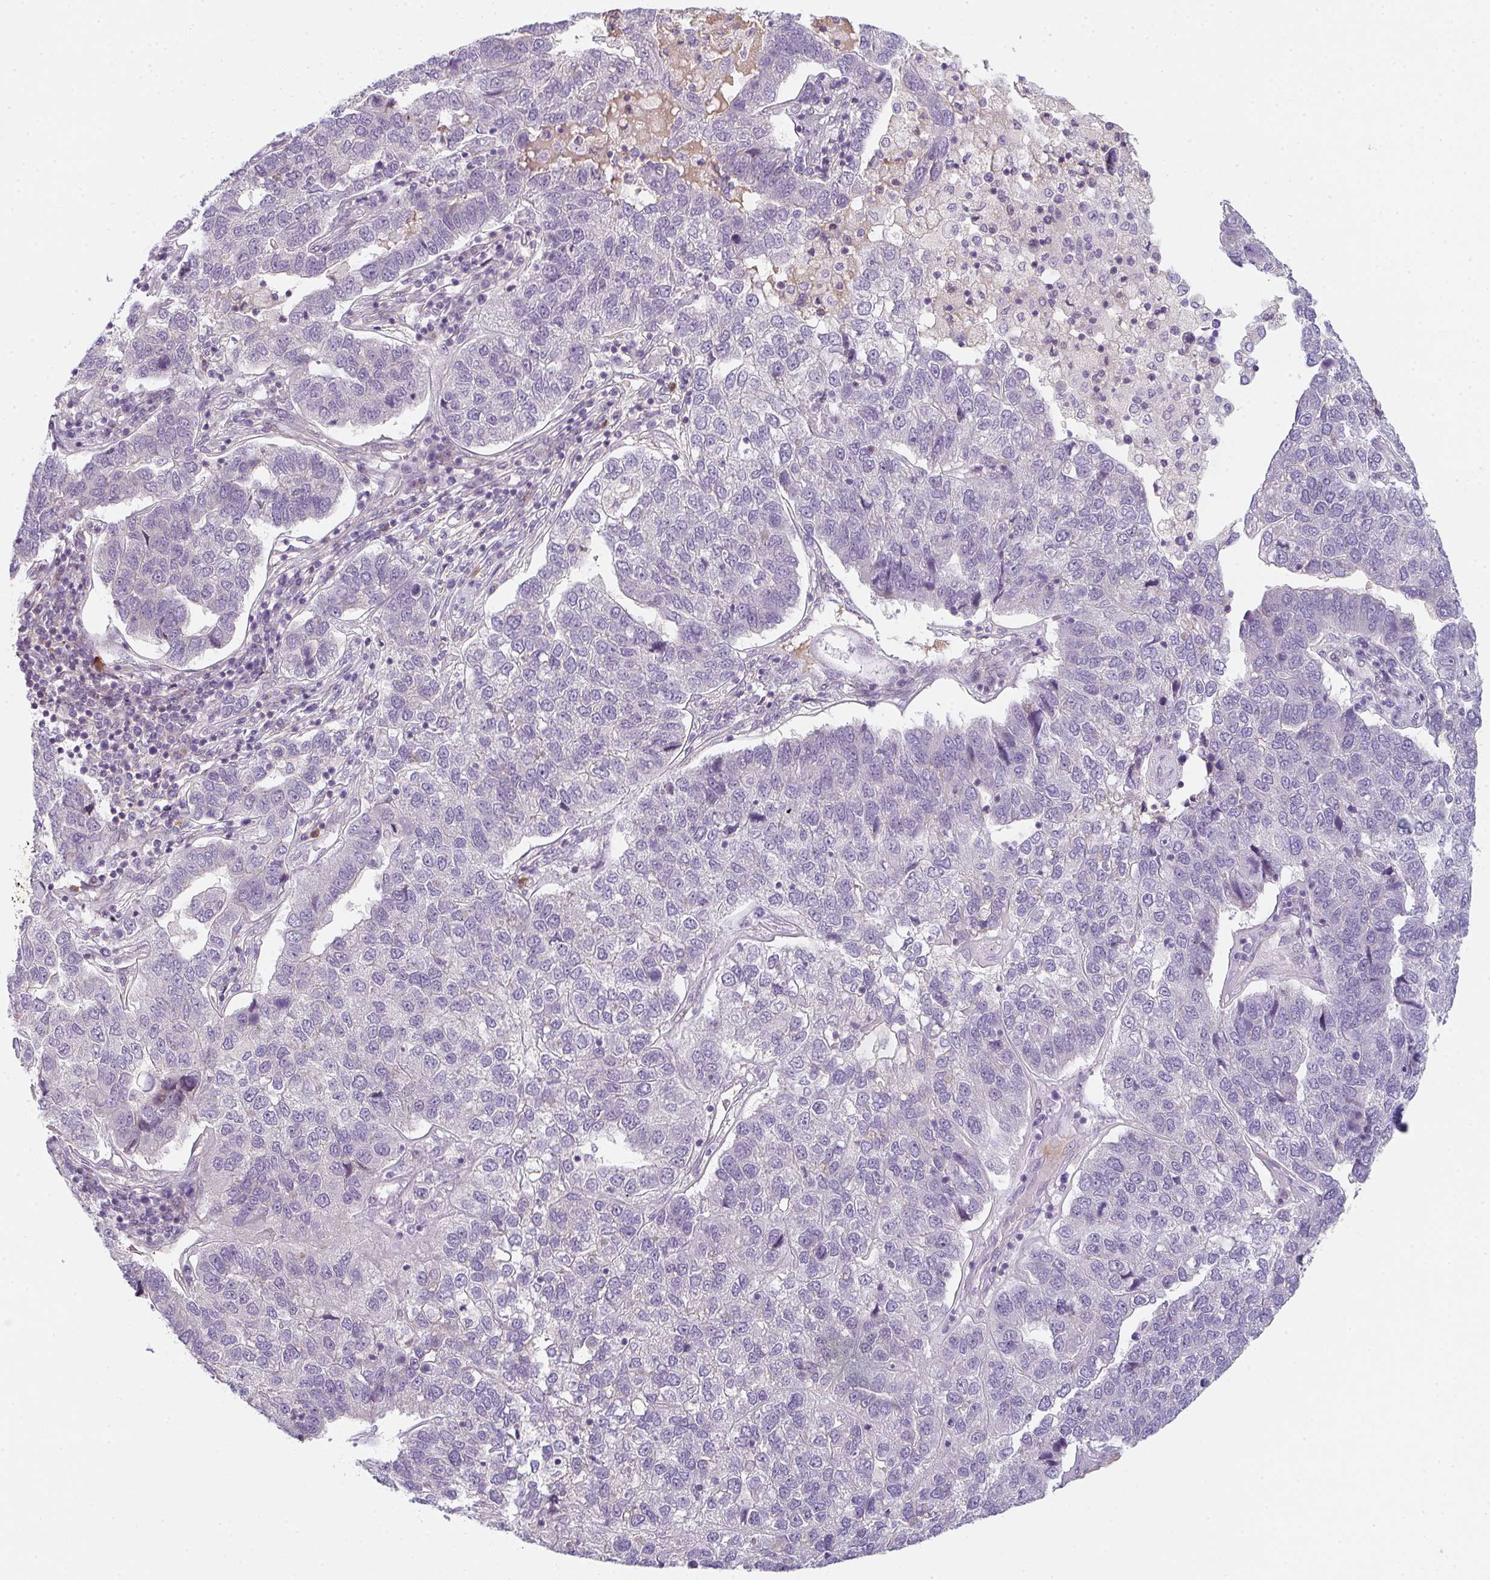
{"staining": {"intensity": "negative", "quantity": "none", "location": "none"}, "tissue": "pancreatic cancer", "cell_type": "Tumor cells", "image_type": "cancer", "snomed": [{"axis": "morphology", "description": "Adenocarcinoma, NOS"}, {"axis": "topography", "description": "Pancreas"}], "caption": "This is an immunohistochemistry photomicrograph of pancreatic adenocarcinoma. There is no expression in tumor cells.", "gene": "TNFRSF10A", "patient": {"sex": "female", "age": 61}}